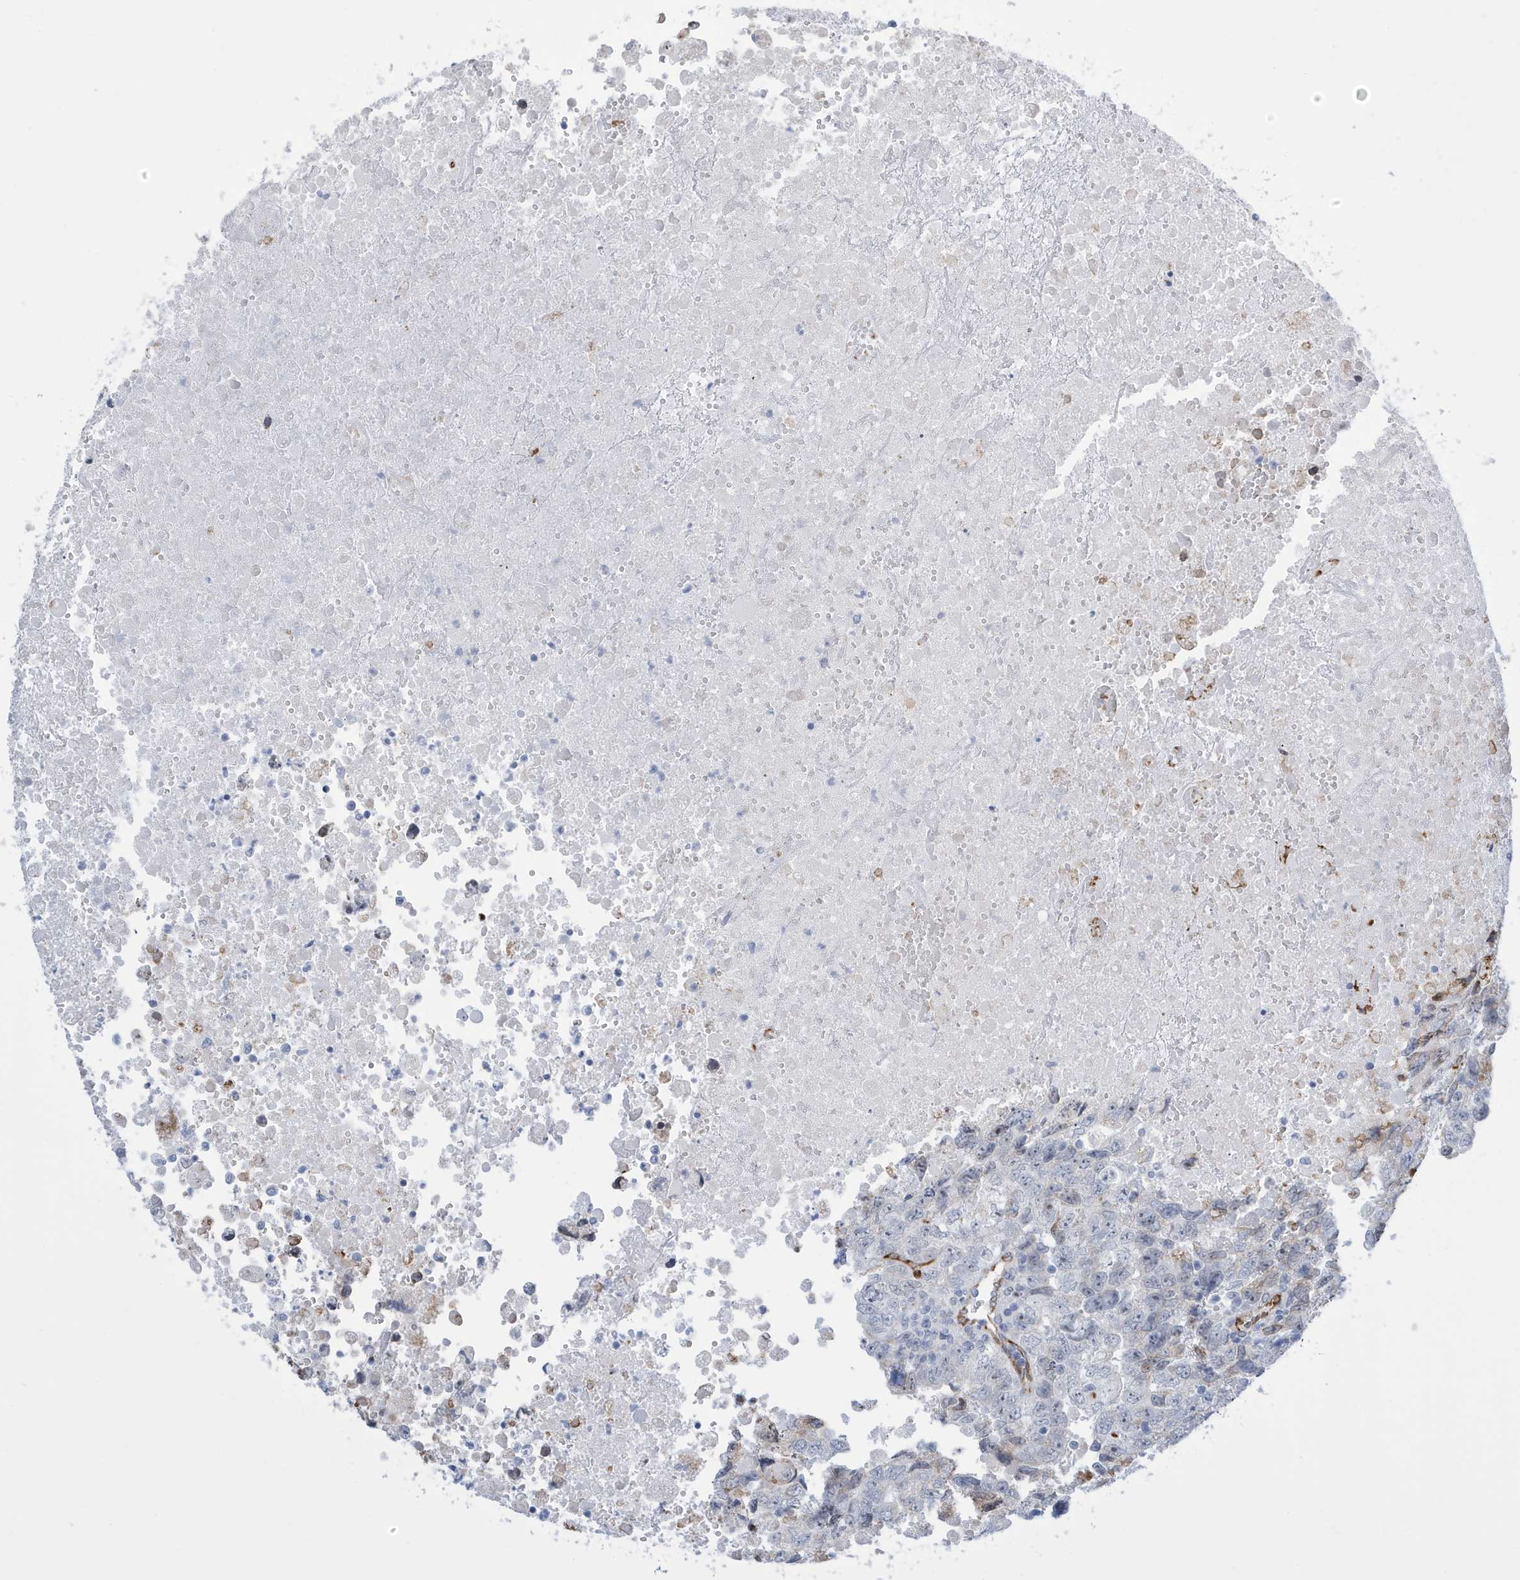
{"staining": {"intensity": "negative", "quantity": "none", "location": "none"}, "tissue": "testis cancer", "cell_type": "Tumor cells", "image_type": "cancer", "snomed": [{"axis": "morphology", "description": "Carcinoma, Embryonal, NOS"}, {"axis": "topography", "description": "Testis"}], "caption": "Protein analysis of embryonal carcinoma (testis) displays no significant positivity in tumor cells. (IHC, brightfield microscopy, high magnification).", "gene": "SEMA3F", "patient": {"sex": "male", "age": 37}}